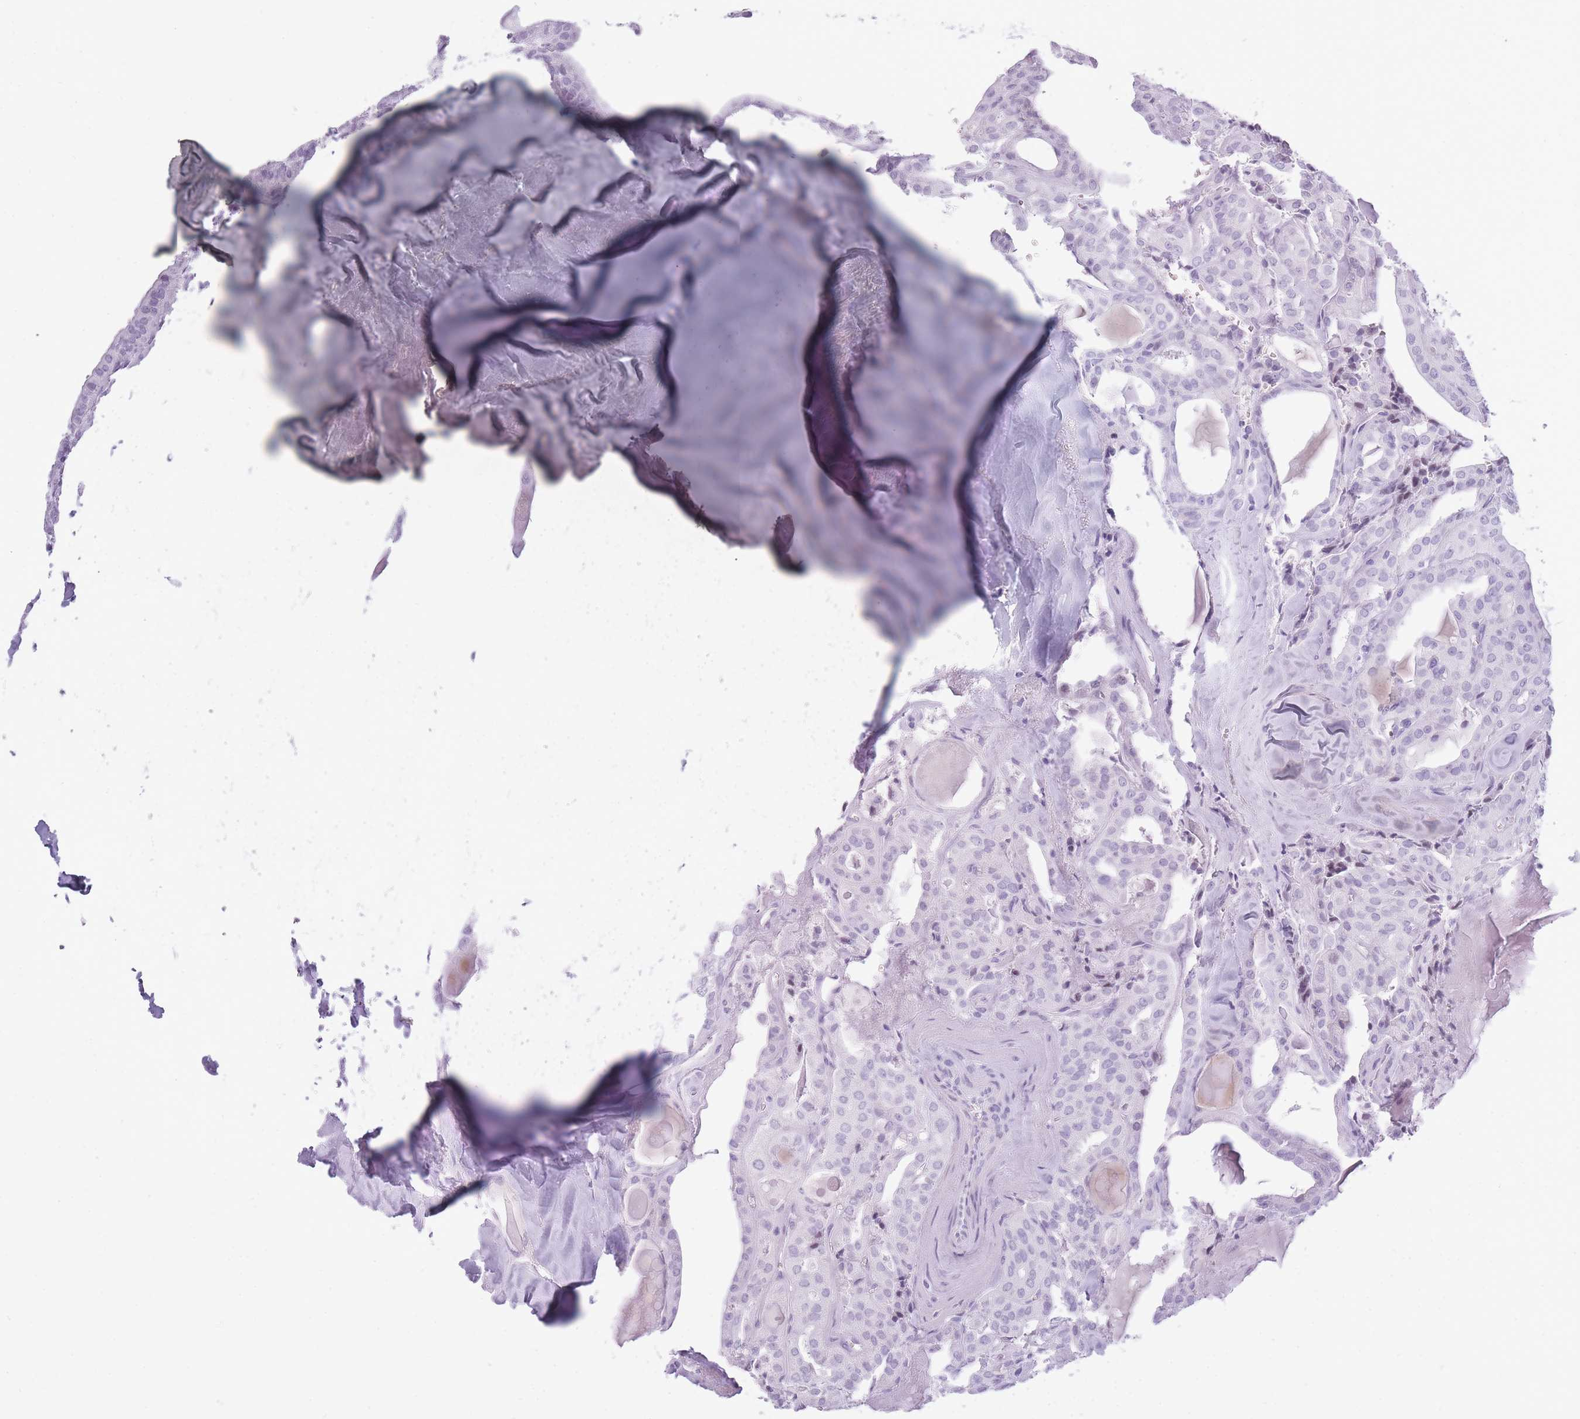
{"staining": {"intensity": "negative", "quantity": "none", "location": "none"}, "tissue": "thyroid cancer", "cell_type": "Tumor cells", "image_type": "cancer", "snomed": [{"axis": "morphology", "description": "Papillary adenocarcinoma, NOS"}, {"axis": "topography", "description": "Thyroid gland"}], "caption": "Human papillary adenocarcinoma (thyroid) stained for a protein using immunohistochemistry (IHC) reveals no staining in tumor cells.", "gene": "GOLGA6D", "patient": {"sex": "male", "age": 52}}